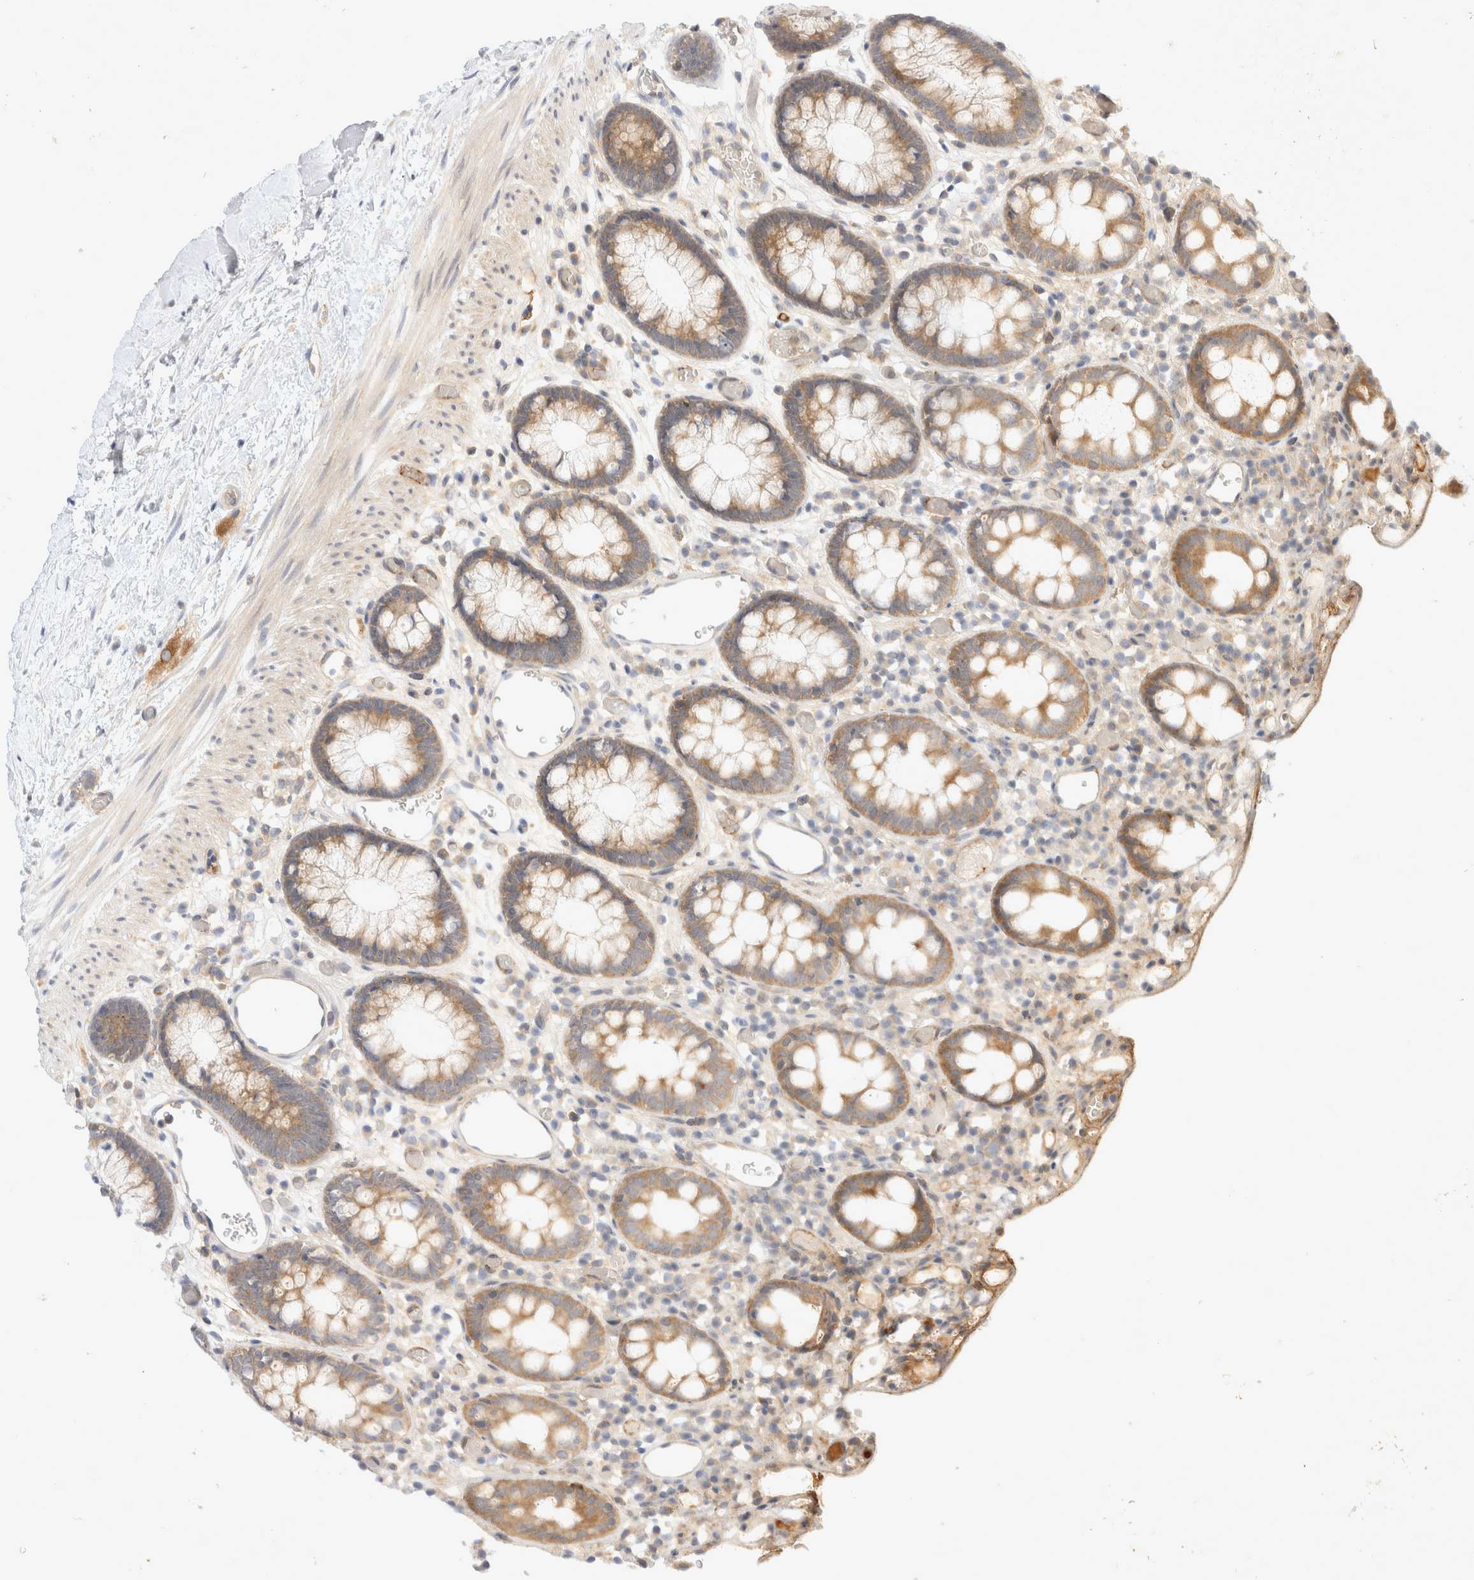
{"staining": {"intensity": "moderate", "quantity": ">75%", "location": "cytoplasmic/membranous"}, "tissue": "colon", "cell_type": "Endothelial cells", "image_type": "normal", "snomed": [{"axis": "morphology", "description": "Normal tissue, NOS"}, {"axis": "topography", "description": "Colon"}], "caption": "Immunohistochemical staining of benign human colon exhibits medium levels of moderate cytoplasmic/membranous positivity in about >75% of endothelial cells.", "gene": "EIF4G3", "patient": {"sex": "male", "age": 14}}